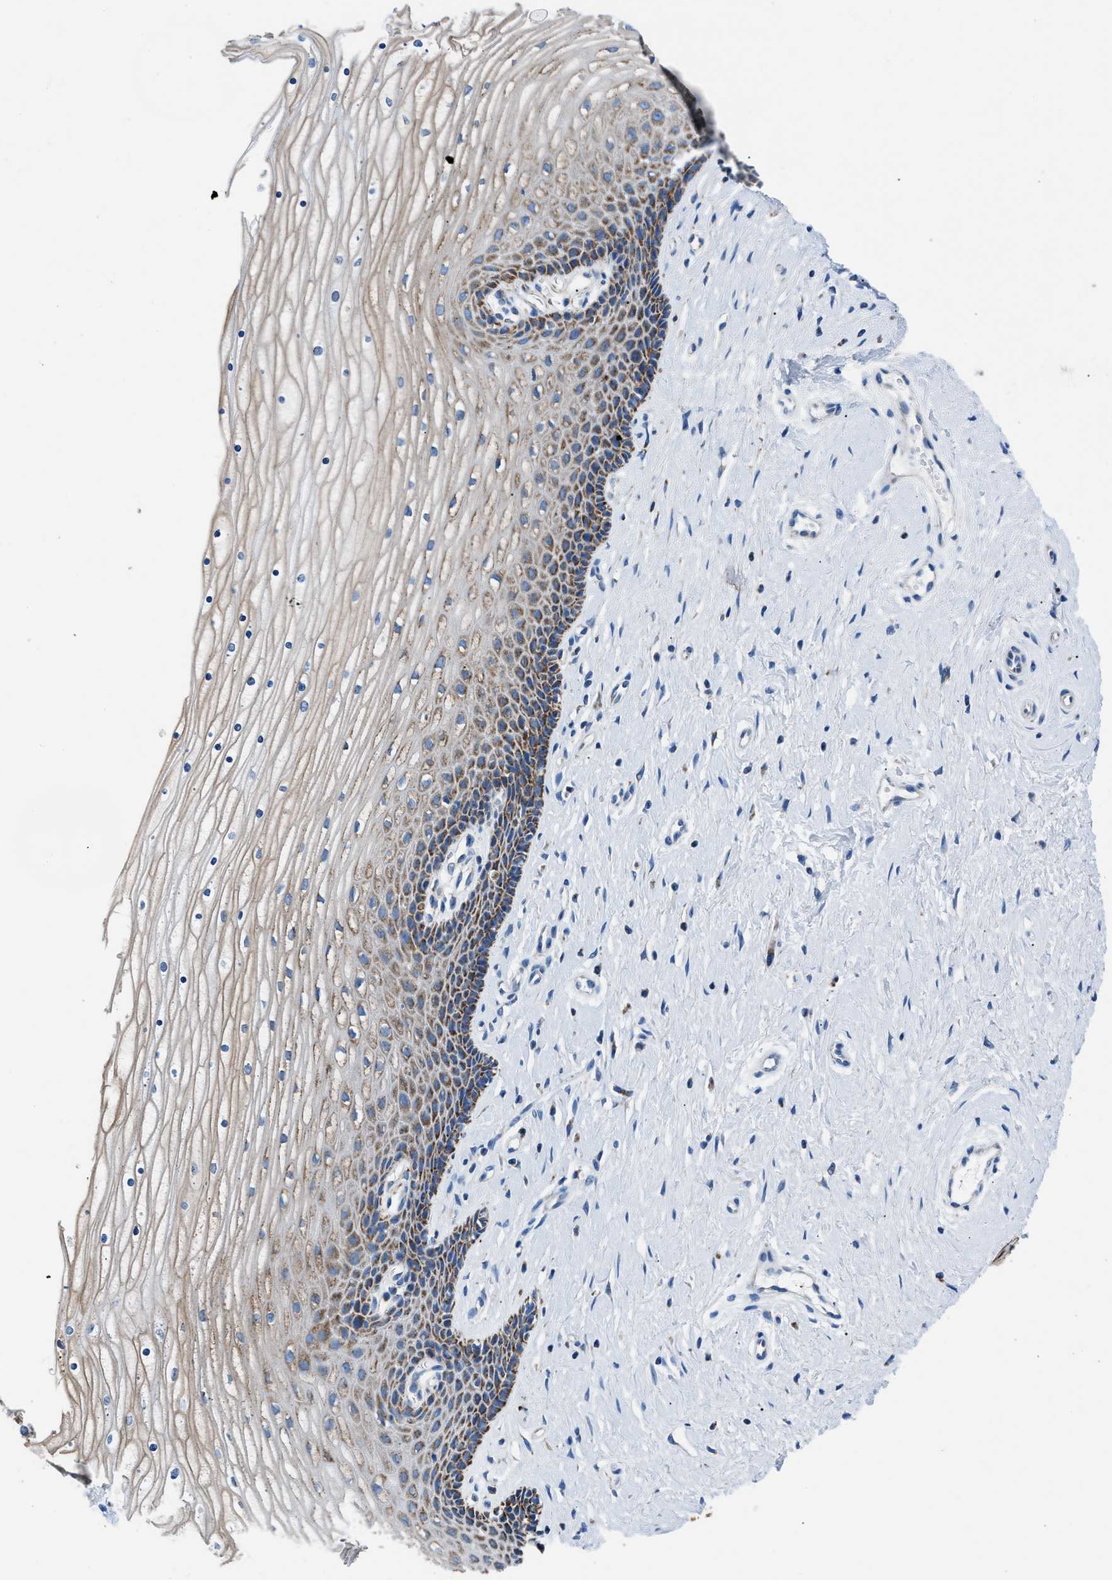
{"staining": {"intensity": "weak", "quantity": "<25%", "location": "cytoplasmic/membranous"}, "tissue": "cervix", "cell_type": "Glandular cells", "image_type": "normal", "snomed": [{"axis": "morphology", "description": "Normal tissue, NOS"}, {"axis": "topography", "description": "Cervix"}], "caption": "IHC photomicrograph of normal cervix: human cervix stained with DAB (3,3'-diaminobenzidine) displays no significant protein positivity in glandular cells.", "gene": "ZDHHC3", "patient": {"sex": "female", "age": 39}}